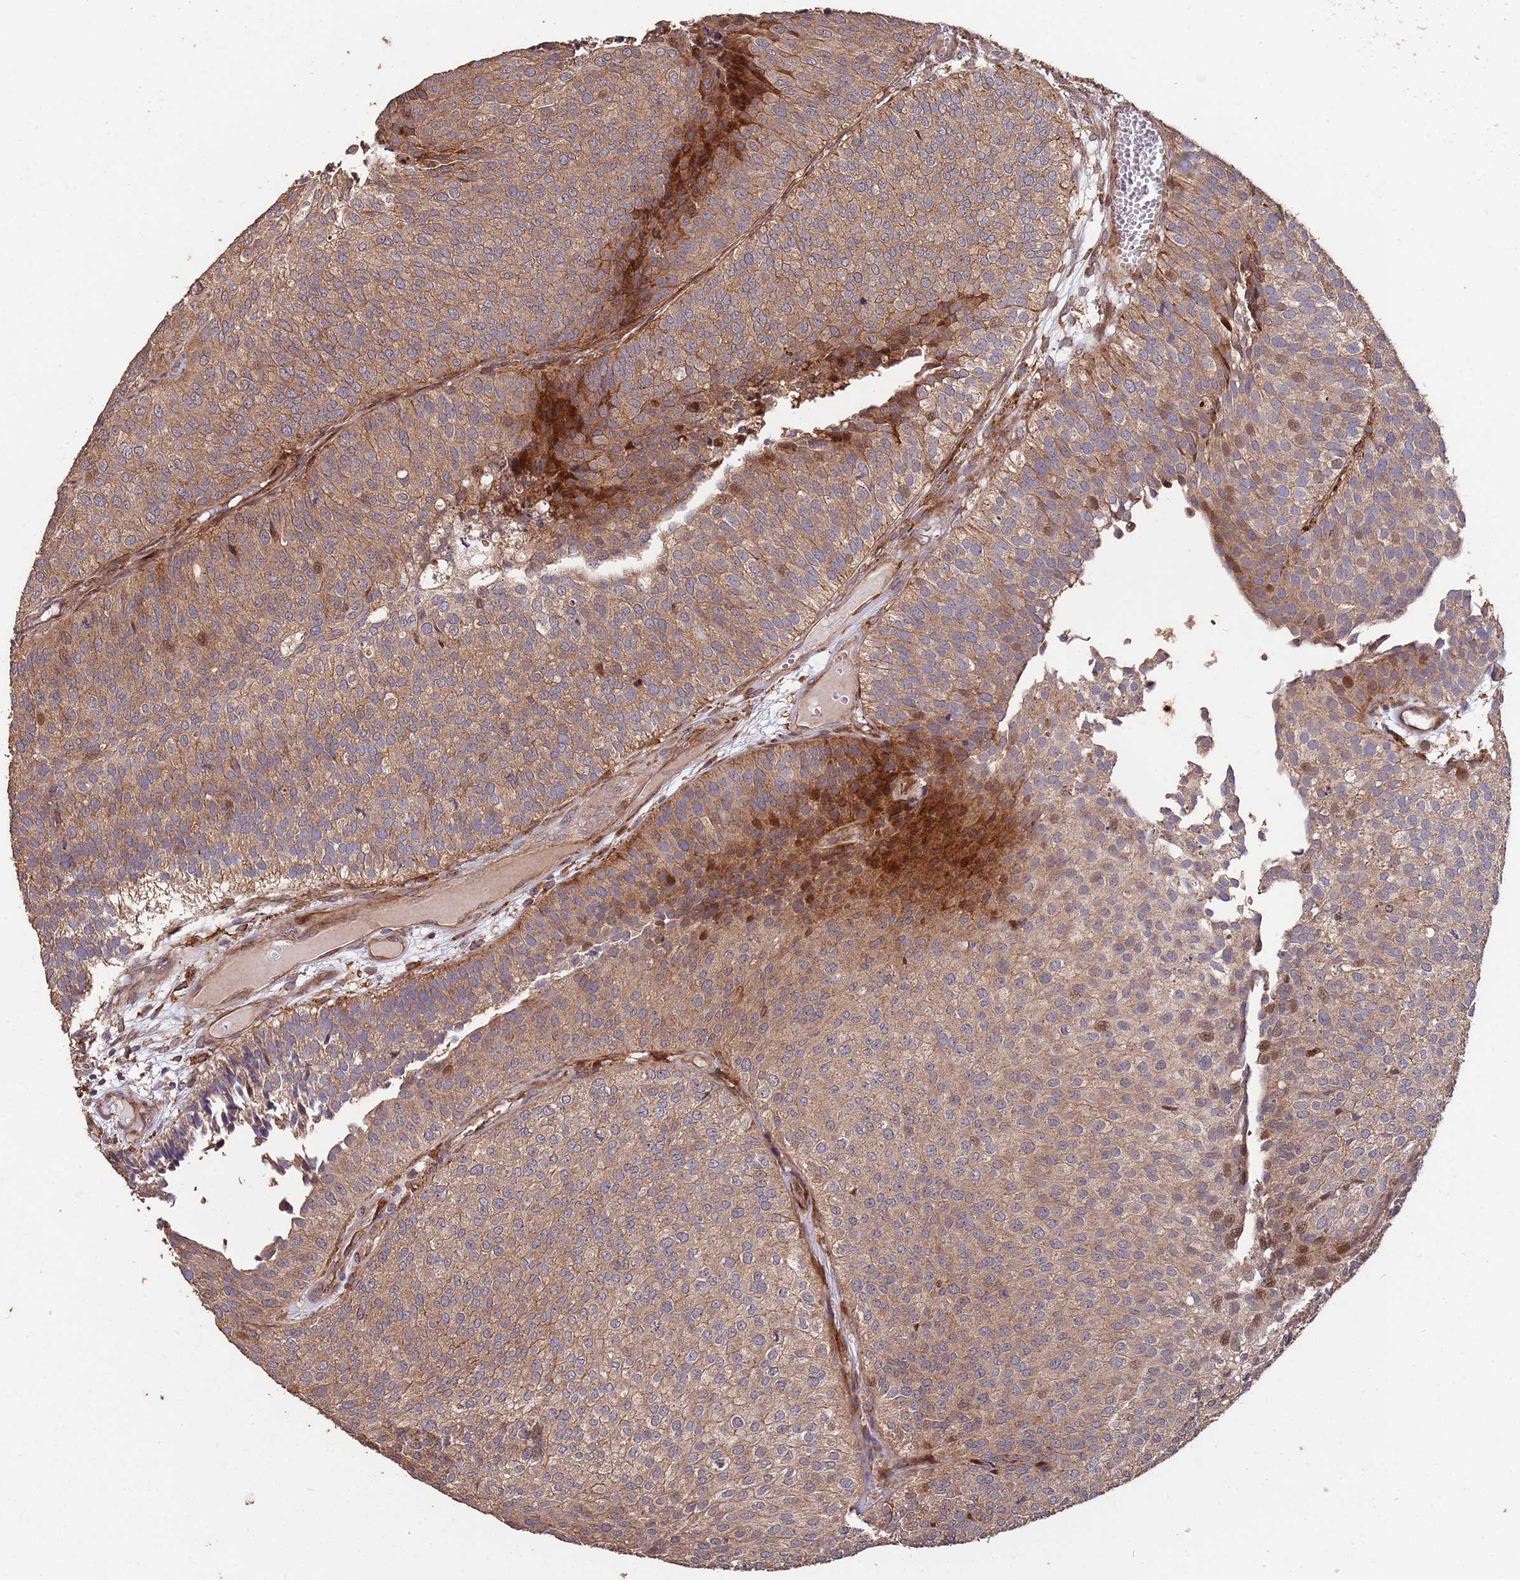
{"staining": {"intensity": "moderate", "quantity": ">75%", "location": "cytoplasmic/membranous"}, "tissue": "urothelial cancer", "cell_type": "Tumor cells", "image_type": "cancer", "snomed": [{"axis": "morphology", "description": "Urothelial carcinoma, Low grade"}, {"axis": "topography", "description": "Urinary bladder"}], "caption": "Immunohistochemistry histopathology image of human low-grade urothelial carcinoma stained for a protein (brown), which demonstrates medium levels of moderate cytoplasmic/membranous staining in about >75% of tumor cells.", "gene": "ZNF428", "patient": {"sex": "male", "age": 84}}